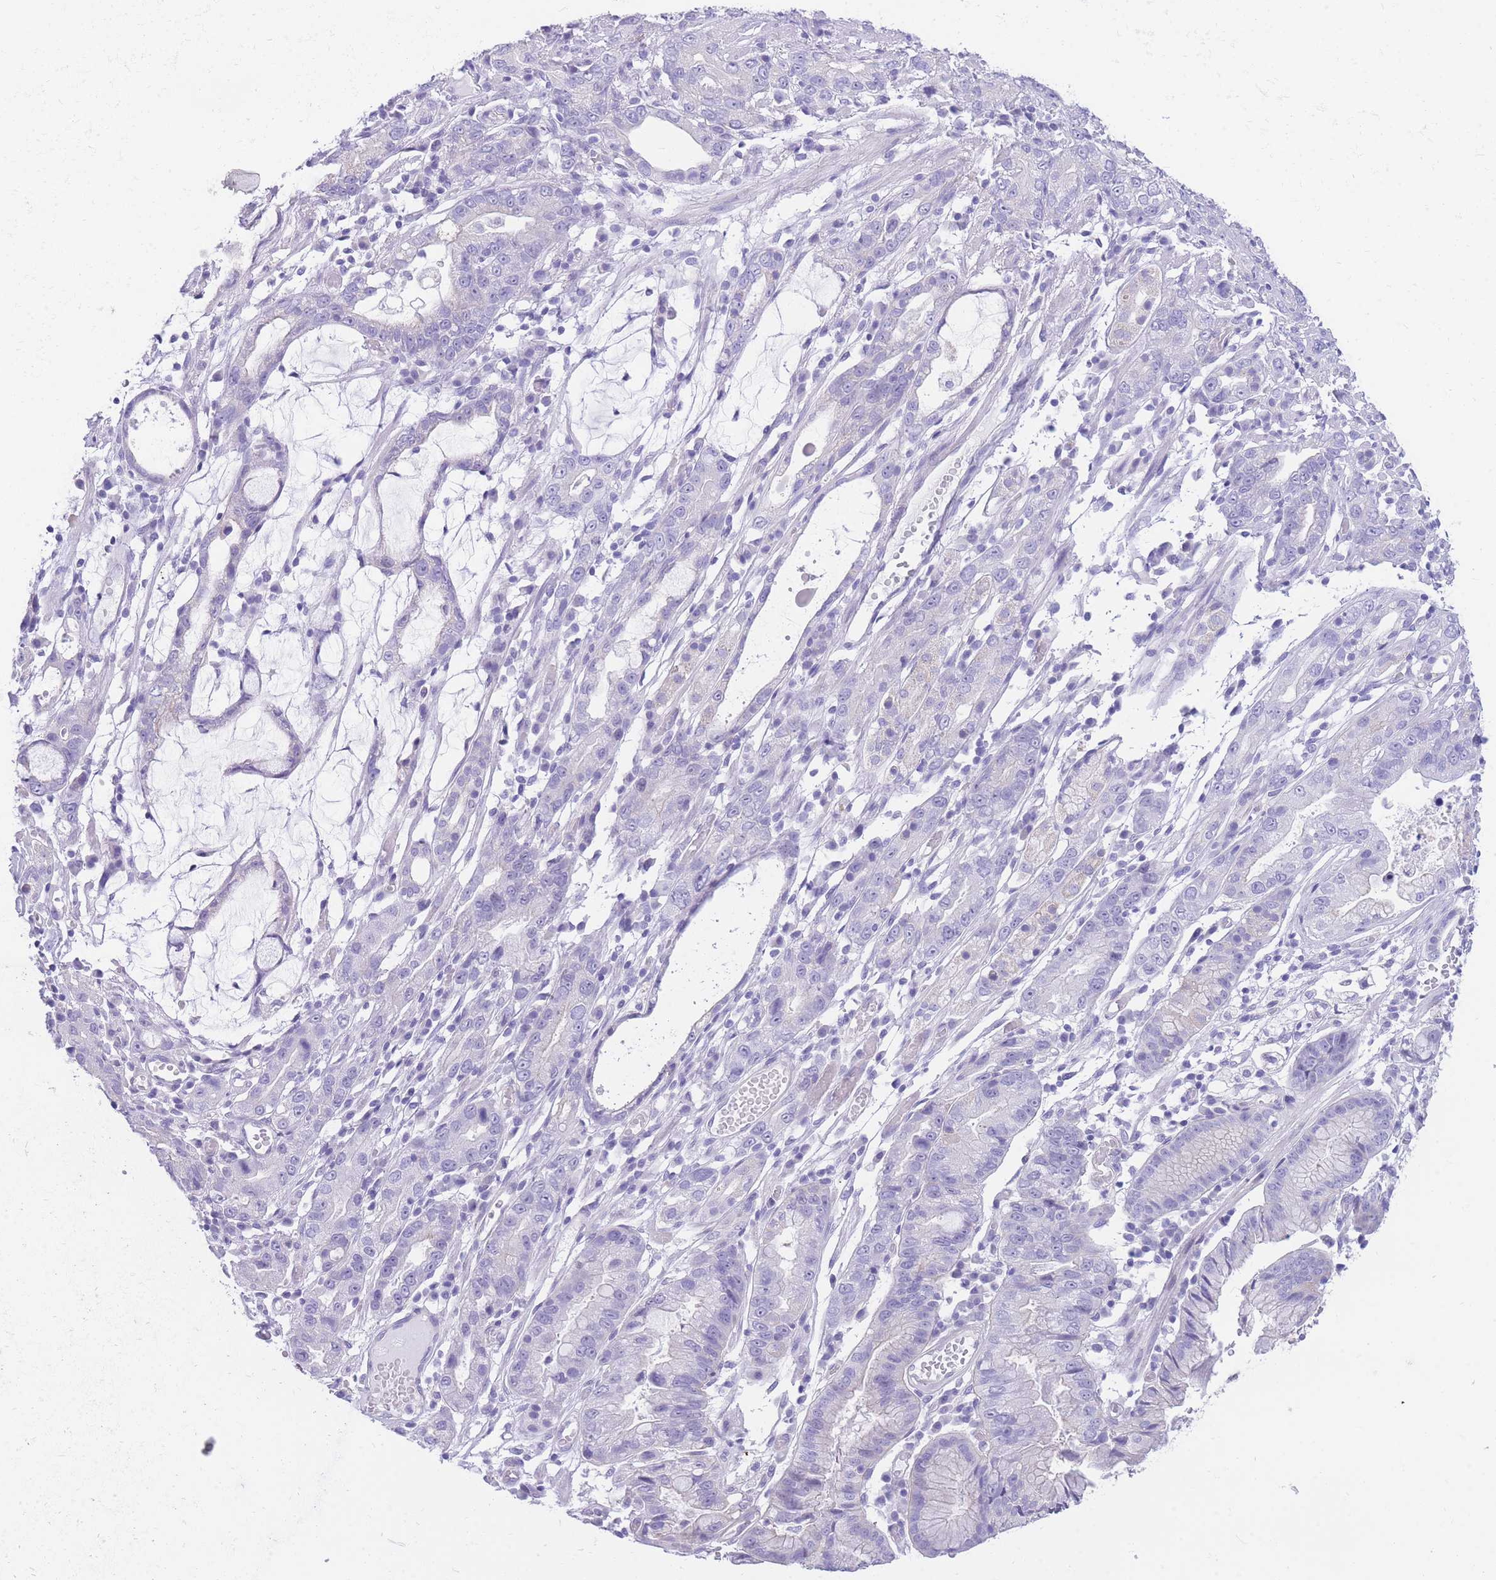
{"staining": {"intensity": "negative", "quantity": "none", "location": "none"}, "tissue": "stomach cancer", "cell_type": "Tumor cells", "image_type": "cancer", "snomed": [{"axis": "morphology", "description": "Adenocarcinoma, NOS"}, {"axis": "topography", "description": "Stomach"}], "caption": "An IHC histopathology image of stomach cancer is shown. There is no staining in tumor cells of stomach cancer.", "gene": "ZNF311", "patient": {"sex": "male", "age": 55}}